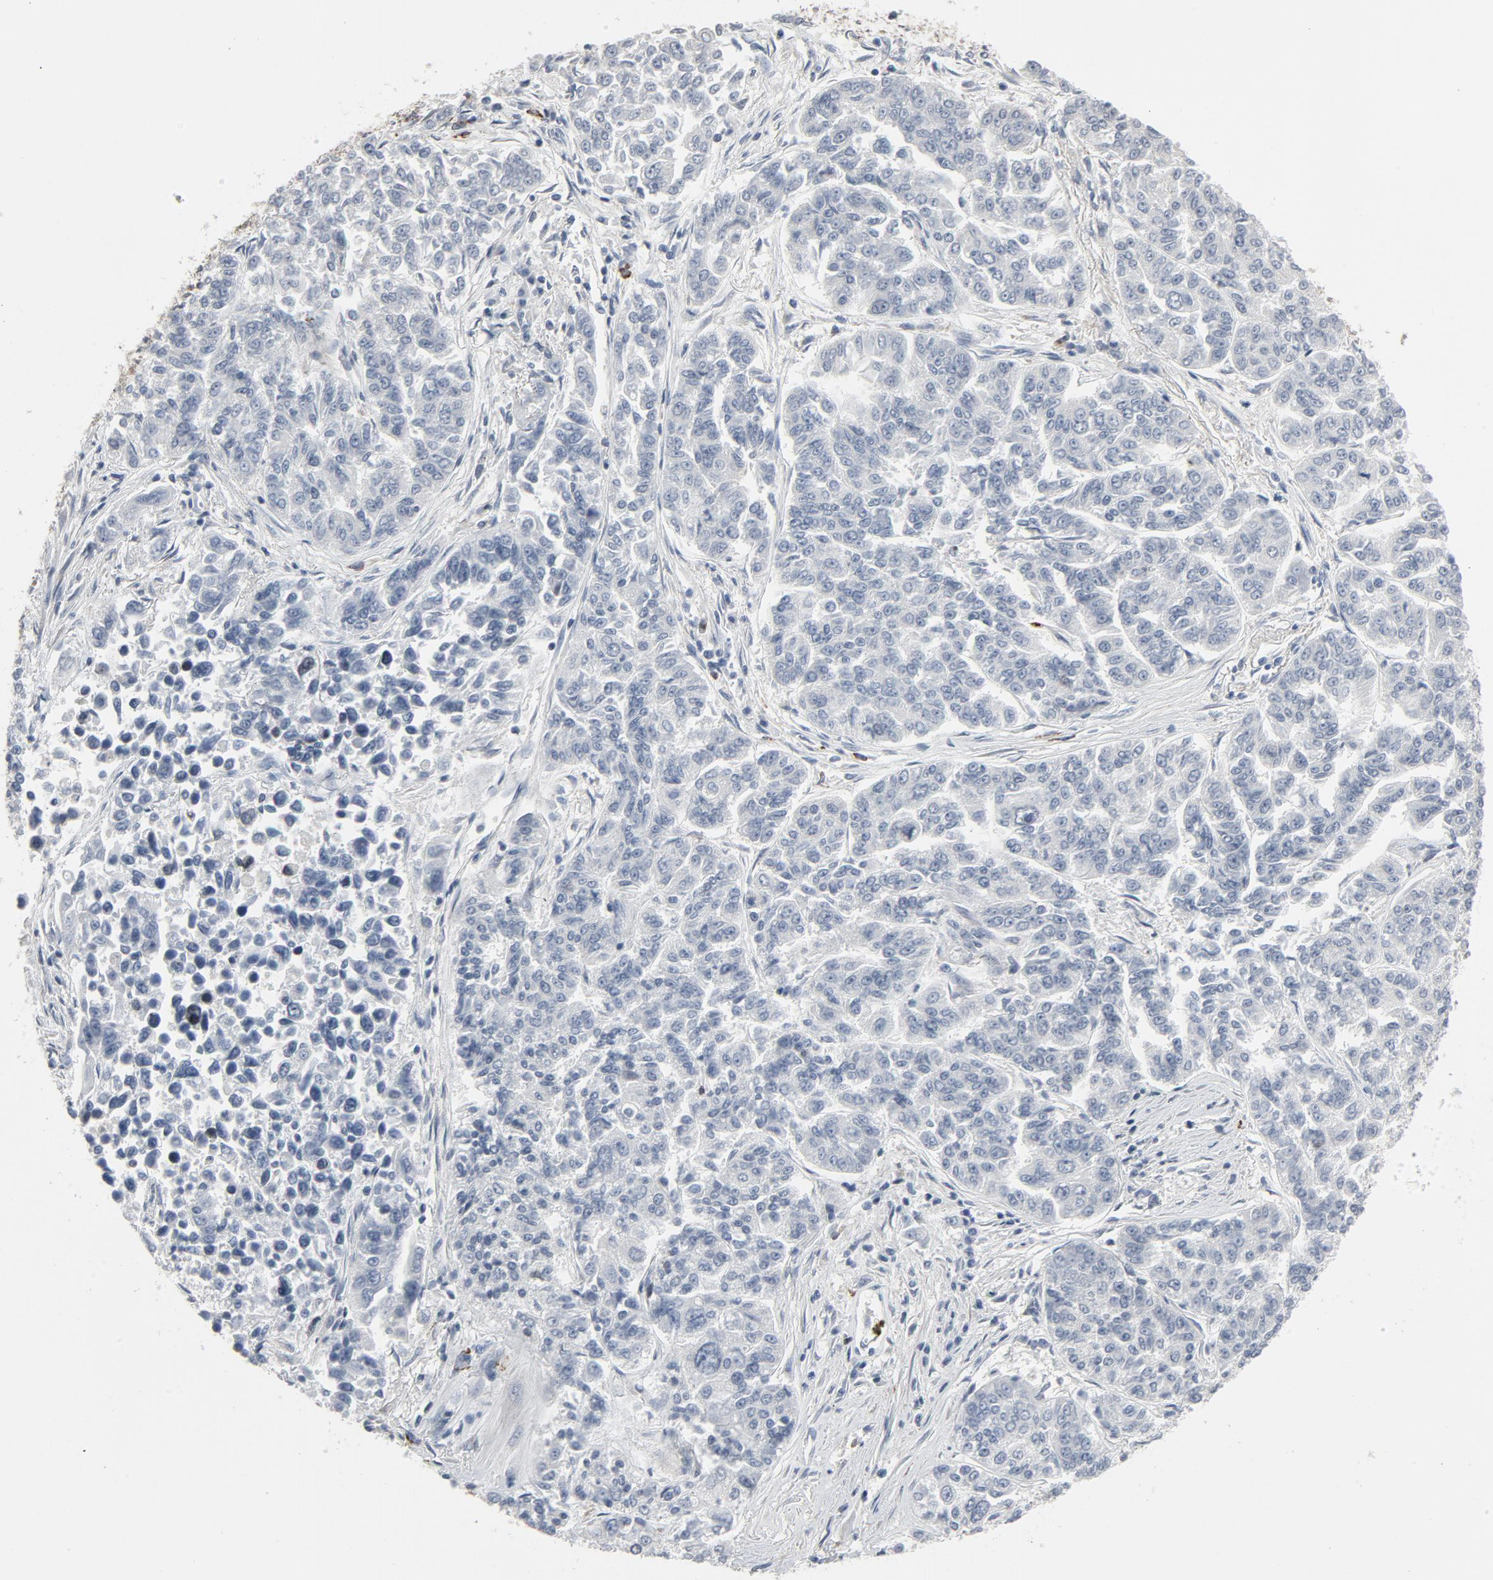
{"staining": {"intensity": "negative", "quantity": "none", "location": "none"}, "tissue": "lung cancer", "cell_type": "Tumor cells", "image_type": "cancer", "snomed": [{"axis": "morphology", "description": "Adenocarcinoma, NOS"}, {"axis": "topography", "description": "Lung"}], "caption": "DAB (3,3'-diaminobenzidine) immunohistochemical staining of lung adenocarcinoma reveals no significant expression in tumor cells.", "gene": "PDZD4", "patient": {"sex": "male", "age": 84}}